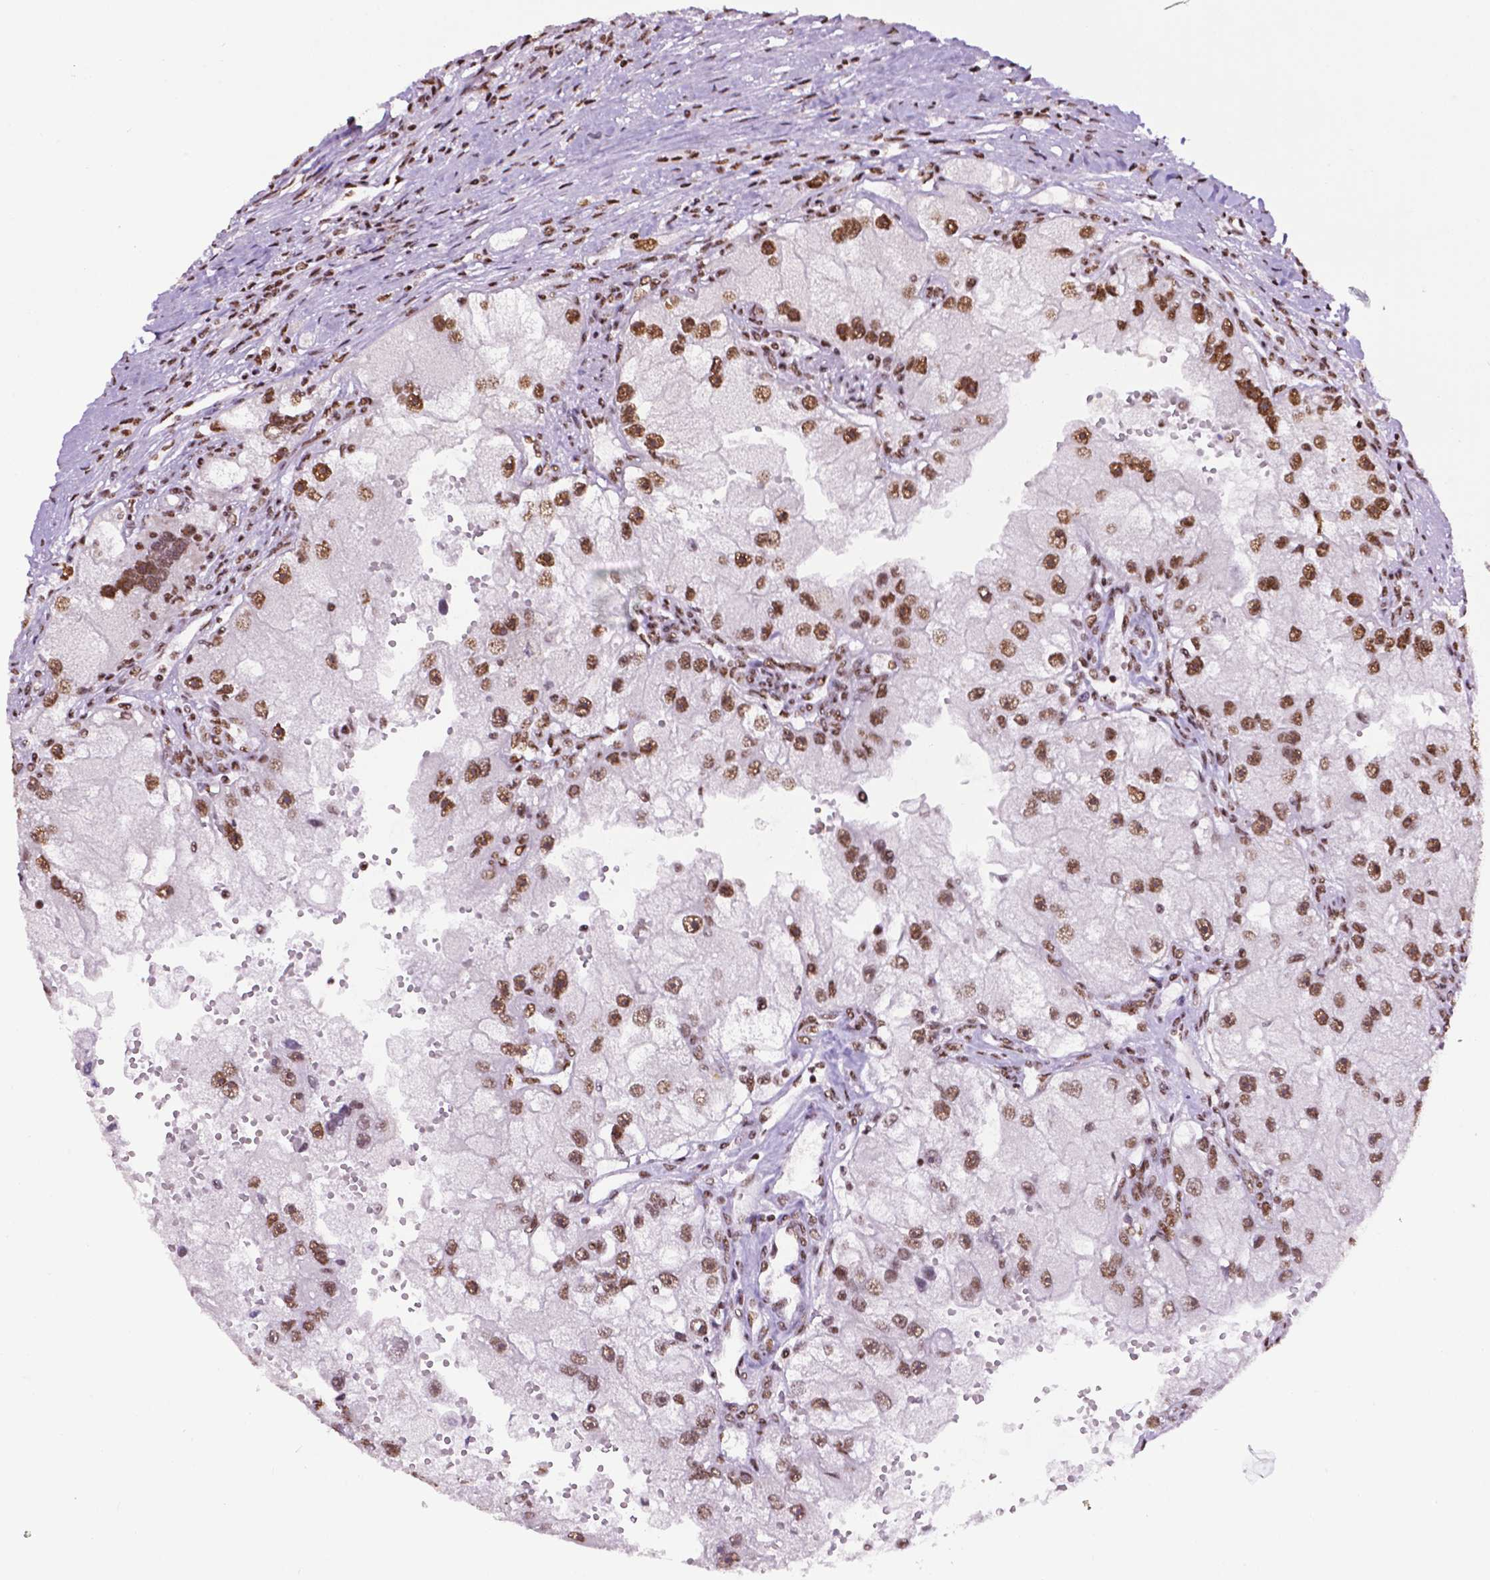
{"staining": {"intensity": "moderate", "quantity": ">75%", "location": "nuclear"}, "tissue": "renal cancer", "cell_type": "Tumor cells", "image_type": "cancer", "snomed": [{"axis": "morphology", "description": "Adenocarcinoma, NOS"}, {"axis": "topography", "description": "Kidney"}], "caption": "A brown stain labels moderate nuclear positivity of a protein in renal cancer tumor cells.", "gene": "CCAR2", "patient": {"sex": "male", "age": 63}}